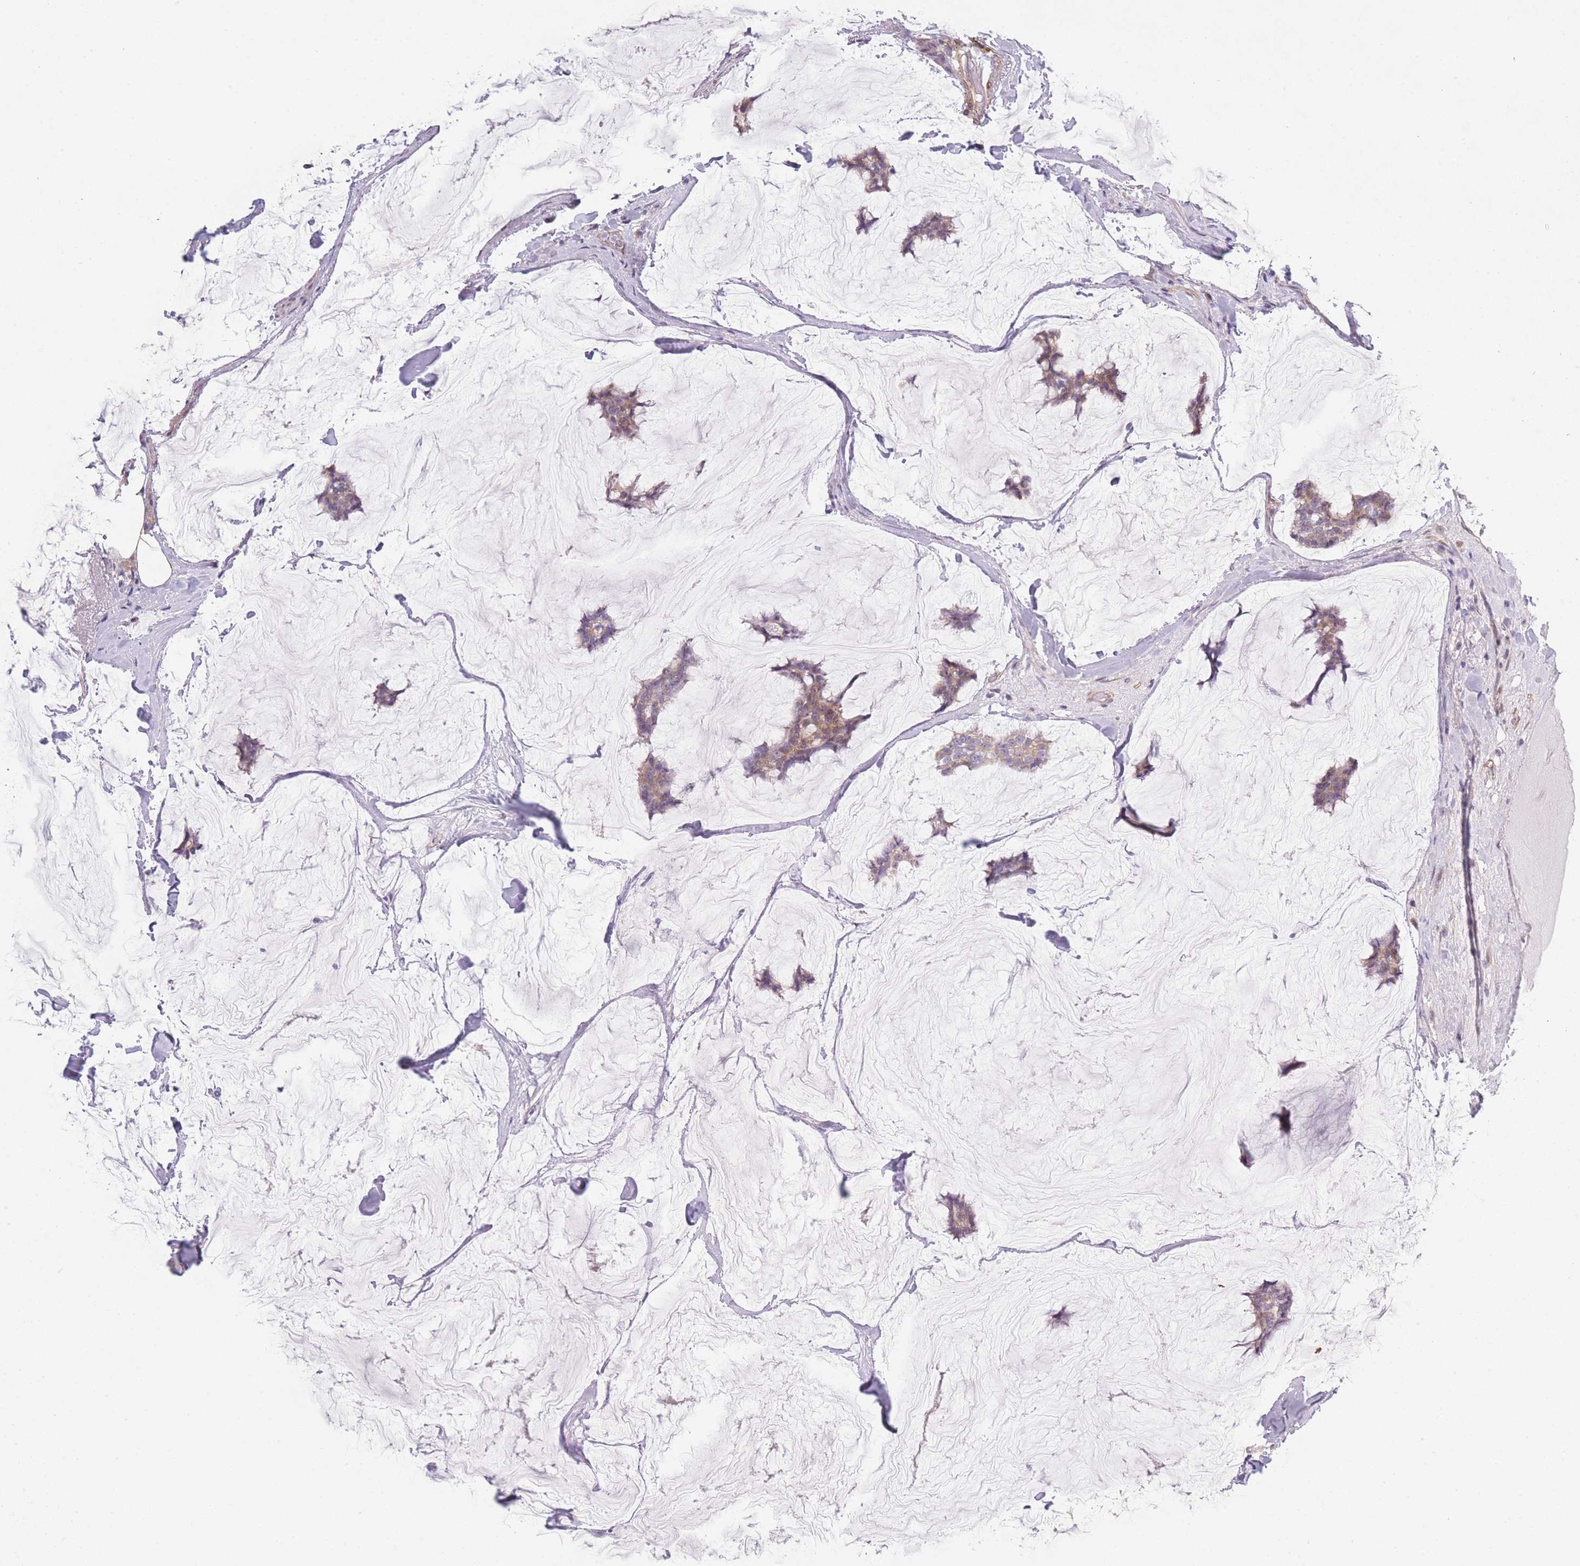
{"staining": {"intensity": "weak", "quantity": ">75%", "location": "cytoplasmic/membranous"}, "tissue": "breast cancer", "cell_type": "Tumor cells", "image_type": "cancer", "snomed": [{"axis": "morphology", "description": "Duct carcinoma"}, {"axis": "topography", "description": "Breast"}], "caption": "Protein expression analysis of breast cancer shows weak cytoplasmic/membranous staining in about >75% of tumor cells.", "gene": "SLC7A6", "patient": {"sex": "female", "age": 93}}